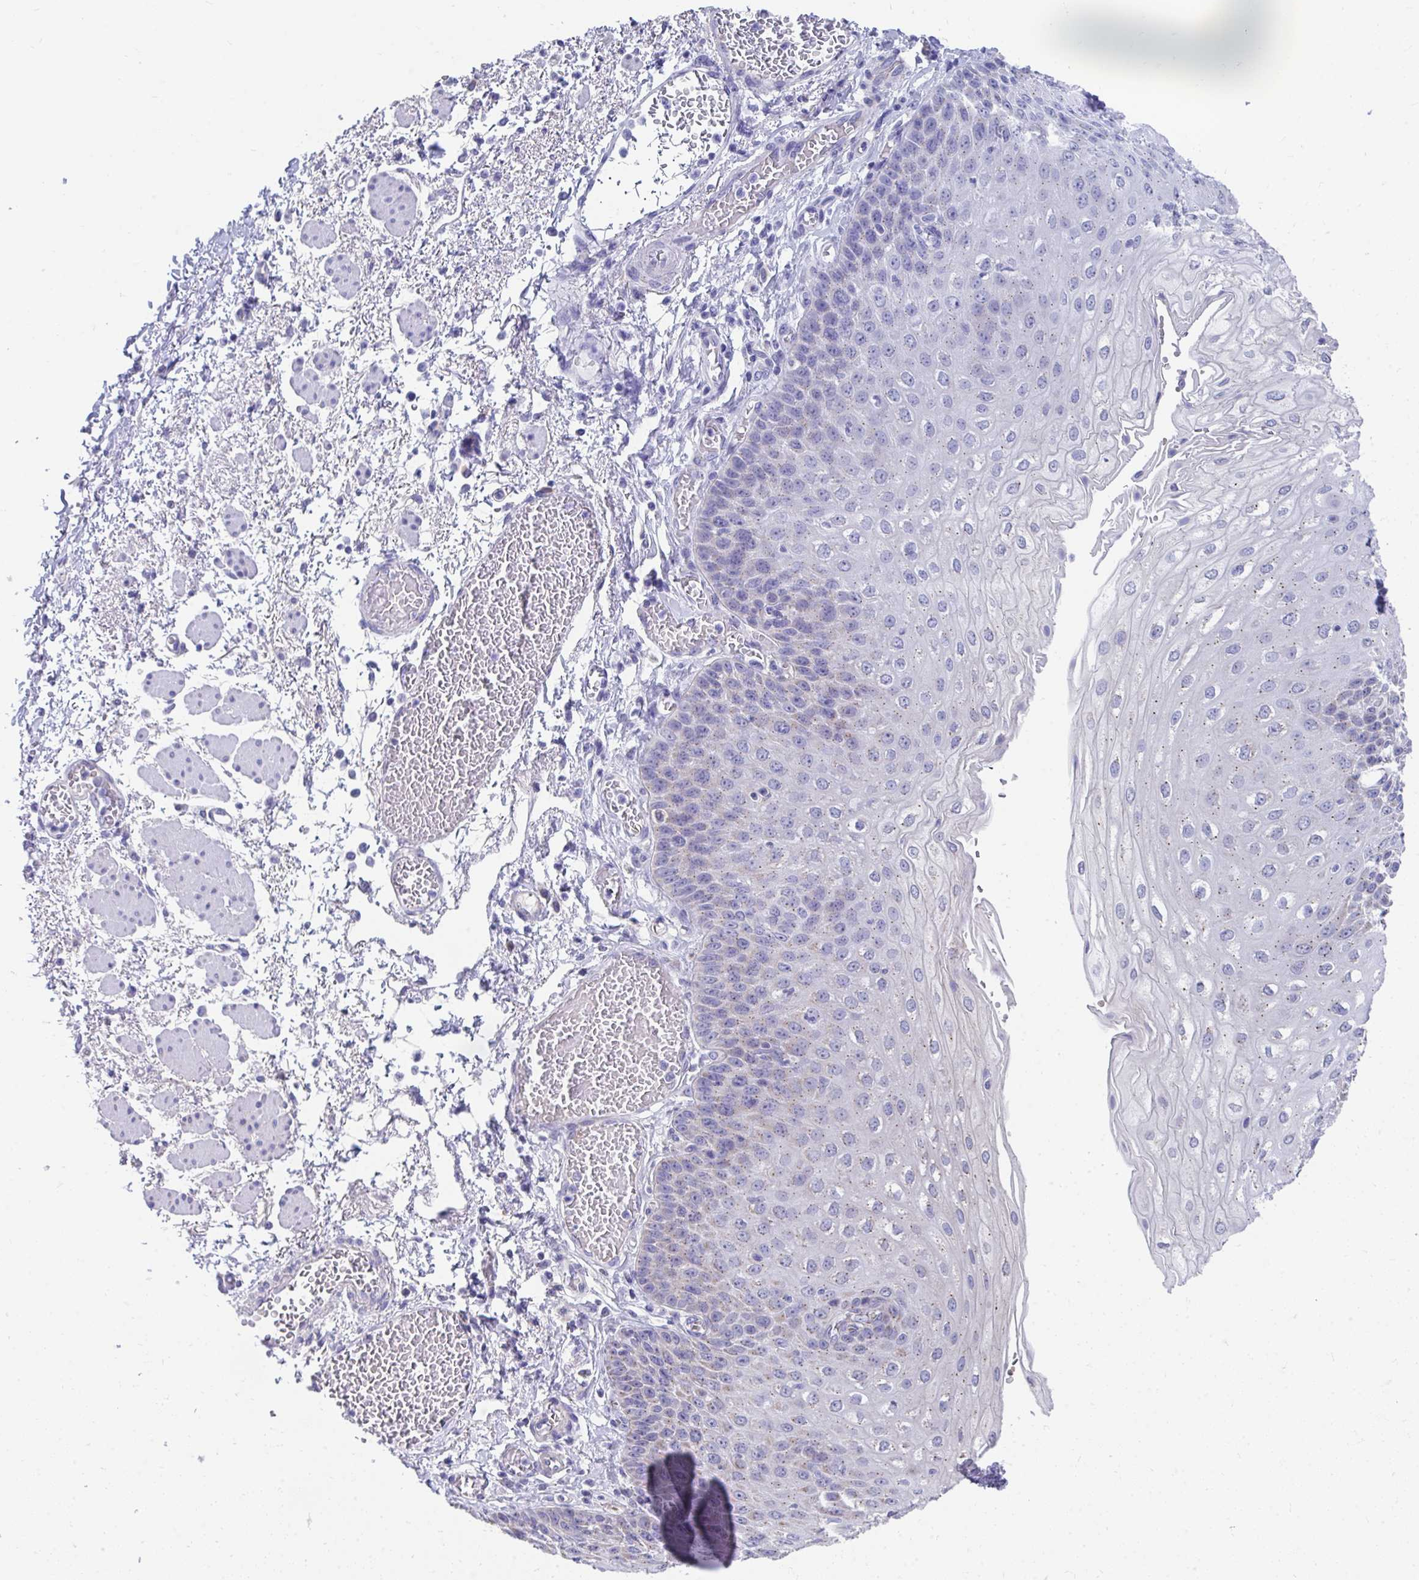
{"staining": {"intensity": "negative", "quantity": "none", "location": "none"}, "tissue": "esophagus", "cell_type": "Squamous epithelial cells", "image_type": "normal", "snomed": [{"axis": "morphology", "description": "Normal tissue, NOS"}, {"axis": "morphology", "description": "Adenocarcinoma, NOS"}, {"axis": "topography", "description": "Esophagus"}], "caption": "Image shows no significant protein positivity in squamous epithelial cells of unremarkable esophagus. (DAB (3,3'-diaminobenzidine) IHC, high magnification).", "gene": "TMPRSS2", "patient": {"sex": "male", "age": 81}}